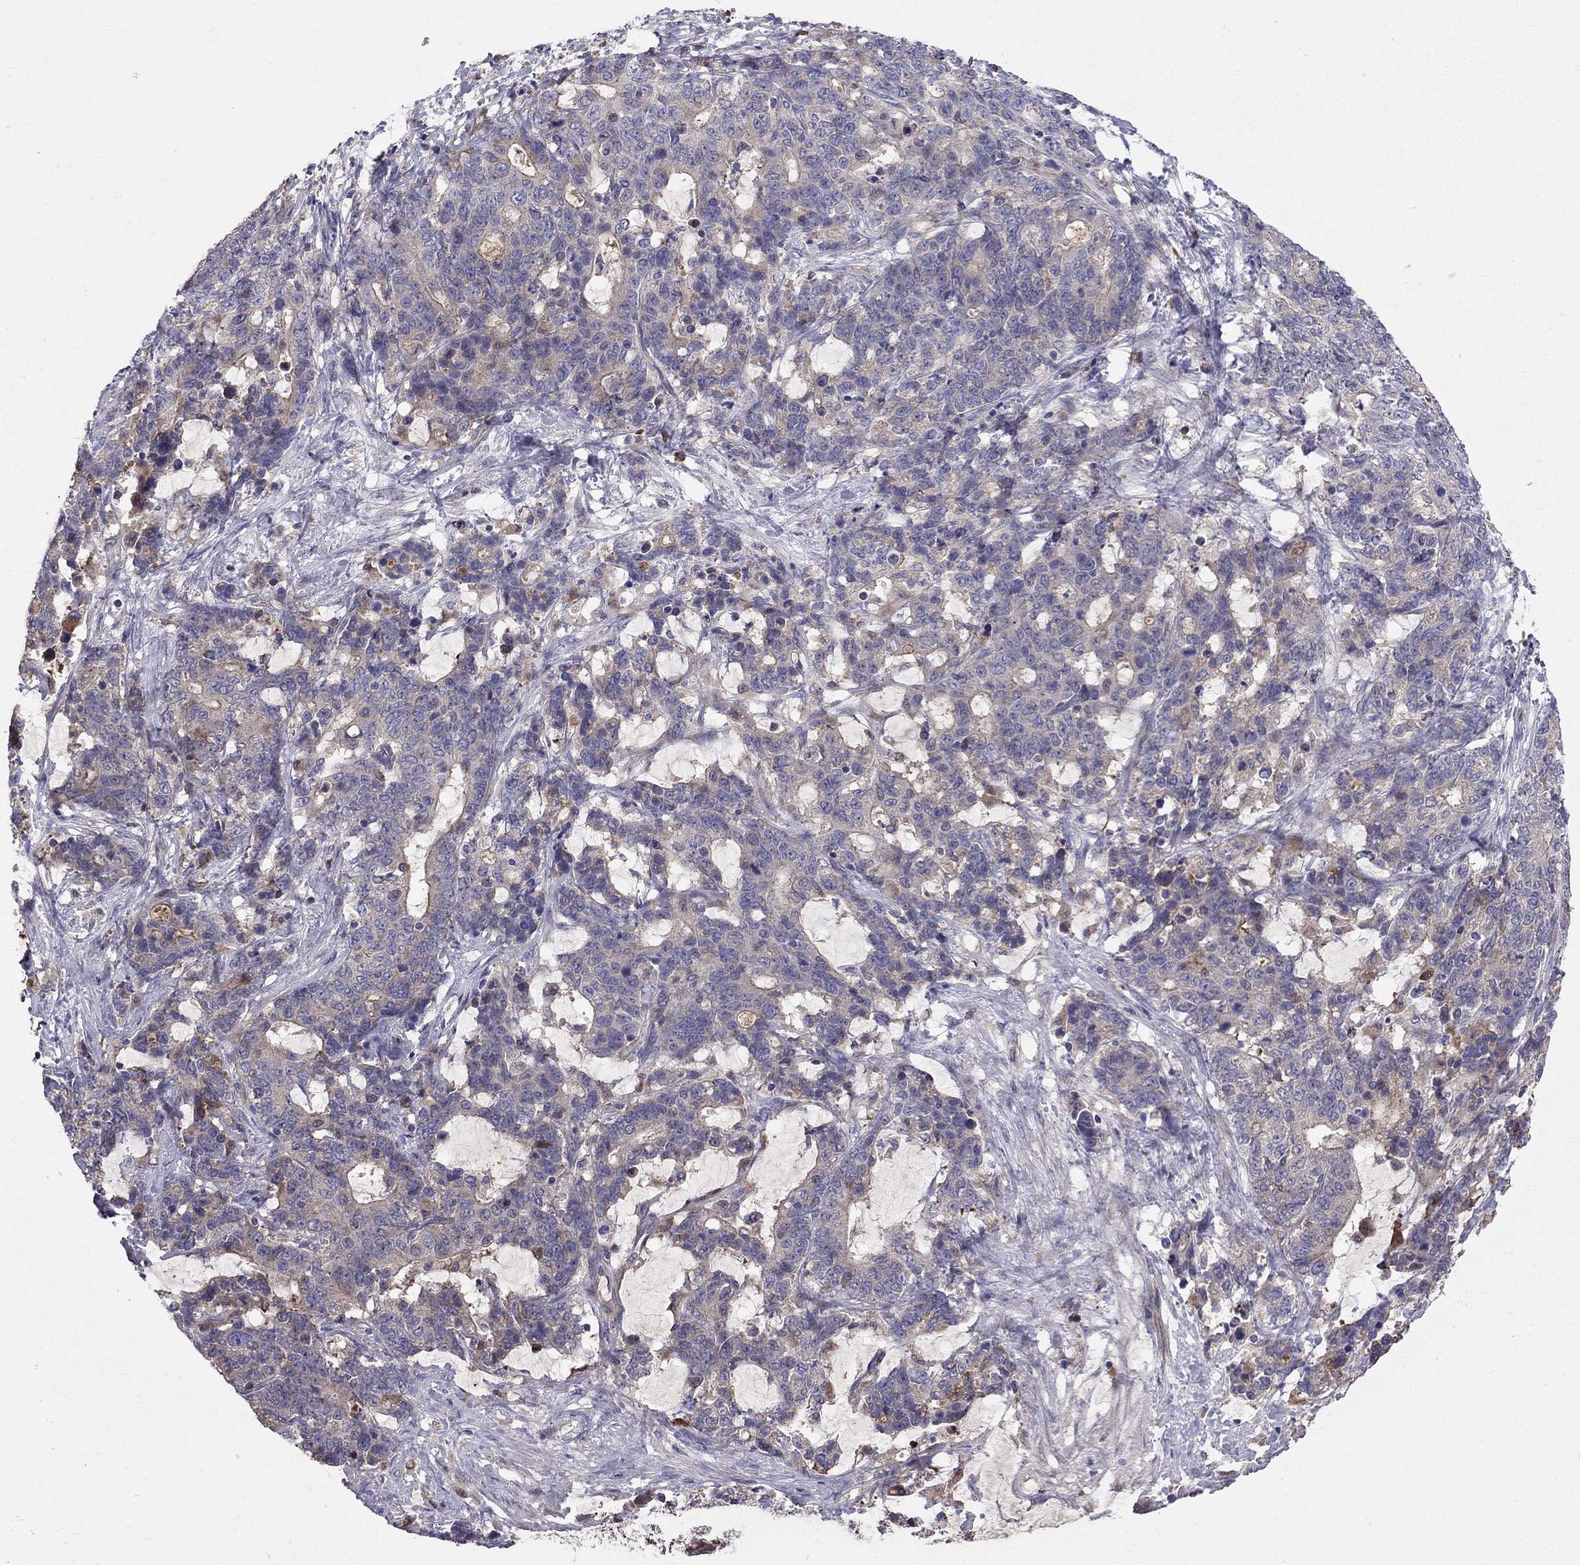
{"staining": {"intensity": "moderate", "quantity": "<25%", "location": "cytoplasmic/membranous"}, "tissue": "stomach cancer", "cell_type": "Tumor cells", "image_type": "cancer", "snomed": [{"axis": "morphology", "description": "Normal tissue, NOS"}, {"axis": "morphology", "description": "Adenocarcinoma, NOS"}, {"axis": "topography", "description": "Stomach"}], "caption": "A brown stain shows moderate cytoplasmic/membranous positivity of a protein in human stomach cancer tumor cells. (DAB = brown stain, brightfield microscopy at high magnification).", "gene": "PIK3CG", "patient": {"sex": "female", "age": 64}}